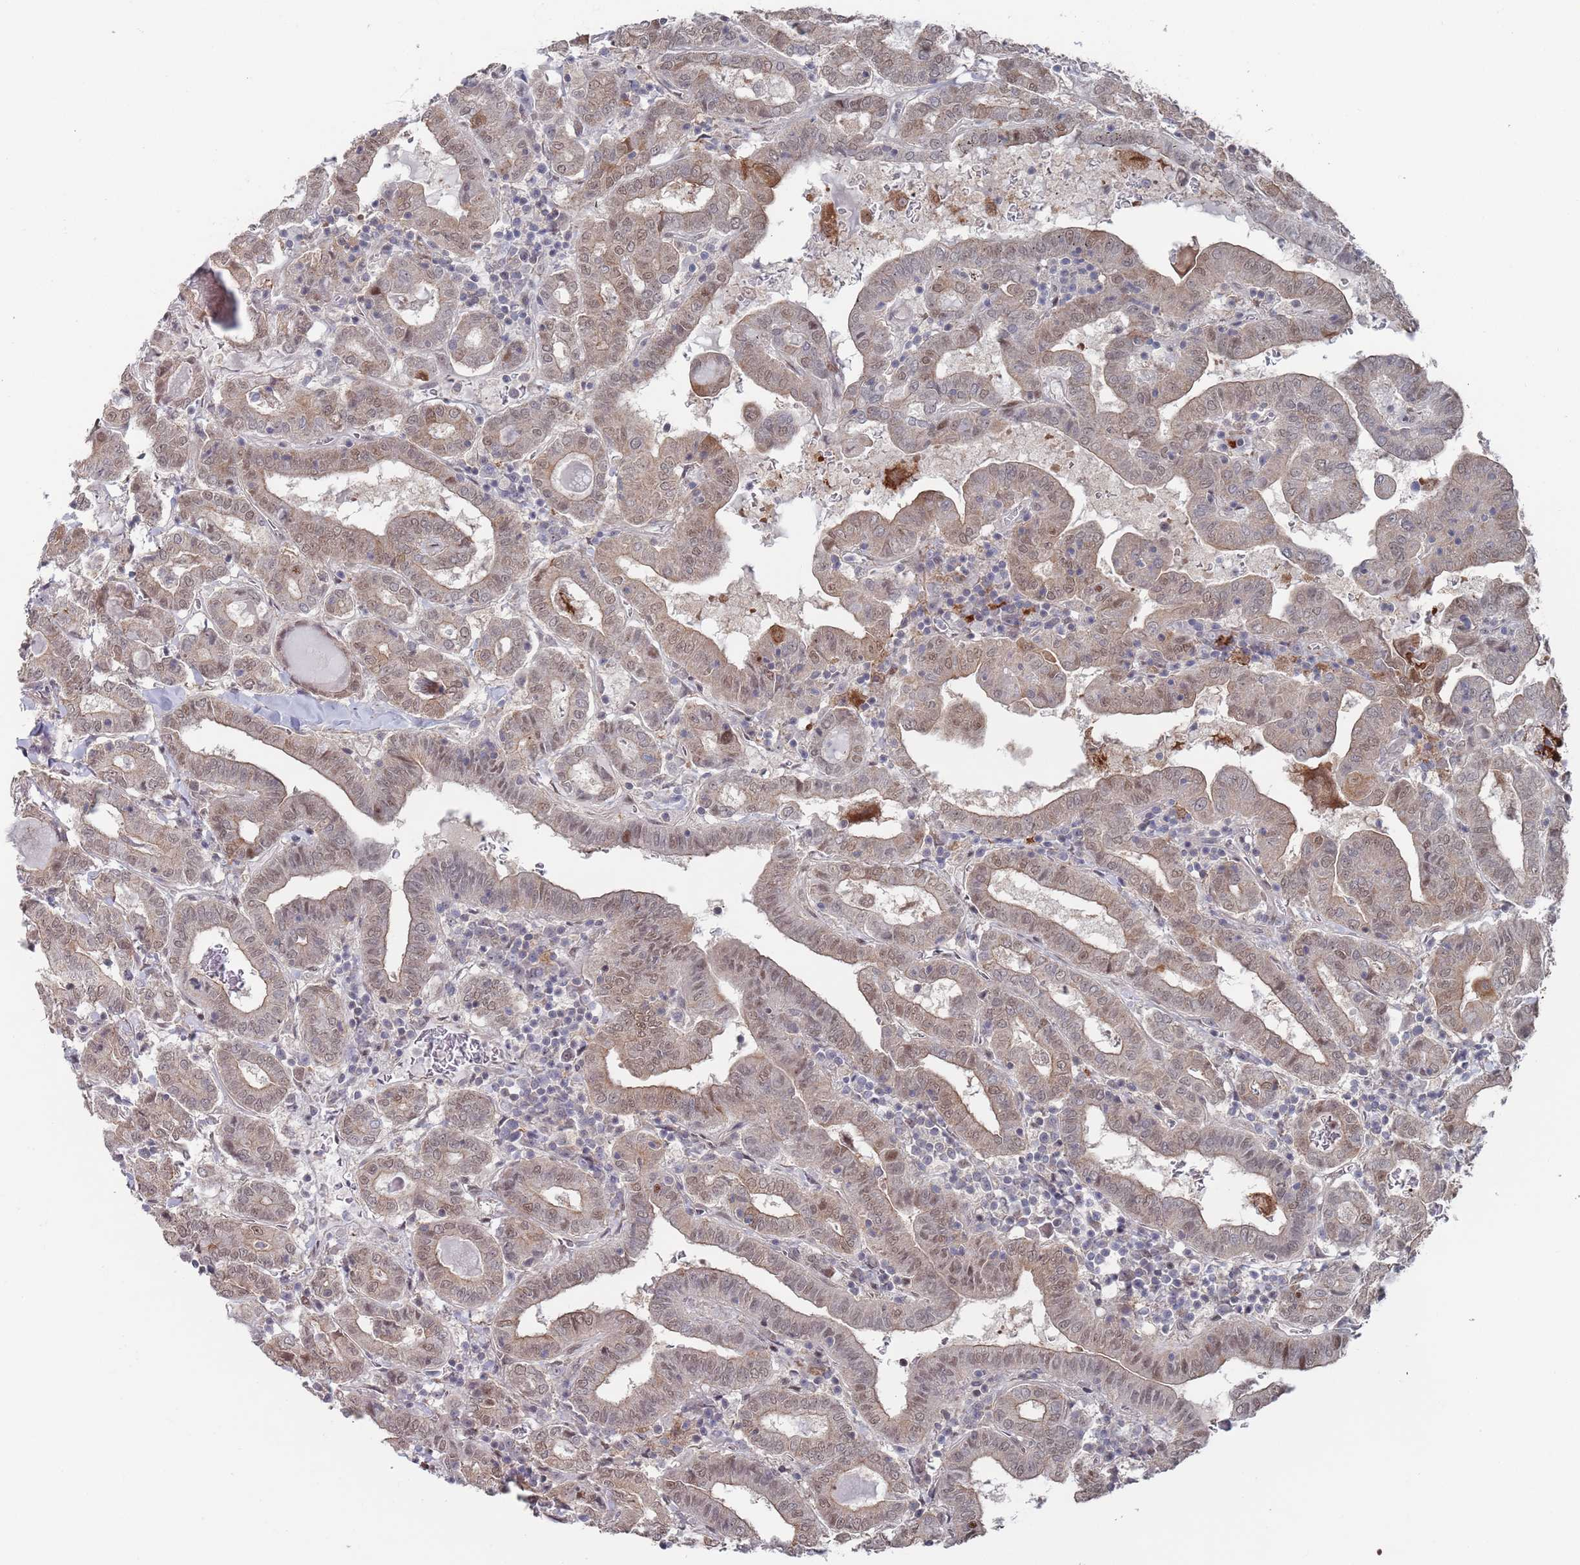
{"staining": {"intensity": "weak", "quantity": ">75%", "location": "cytoplasmic/membranous,nuclear"}, "tissue": "thyroid cancer", "cell_type": "Tumor cells", "image_type": "cancer", "snomed": [{"axis": "morphology", "description": "Papillary adenocarcinoma, NOS"}, {"axis": "topography", "description": "Thyroid gland"}], "caption": "Brown immunohistochemical staining in thyroid papillary adenocarcinoma exhibits weak cytoplasmic/membranous and nuclear expression in about >75% of tumor cells.", "gene": "DGKD", "patient": {"sex": "female", "age": 72}}